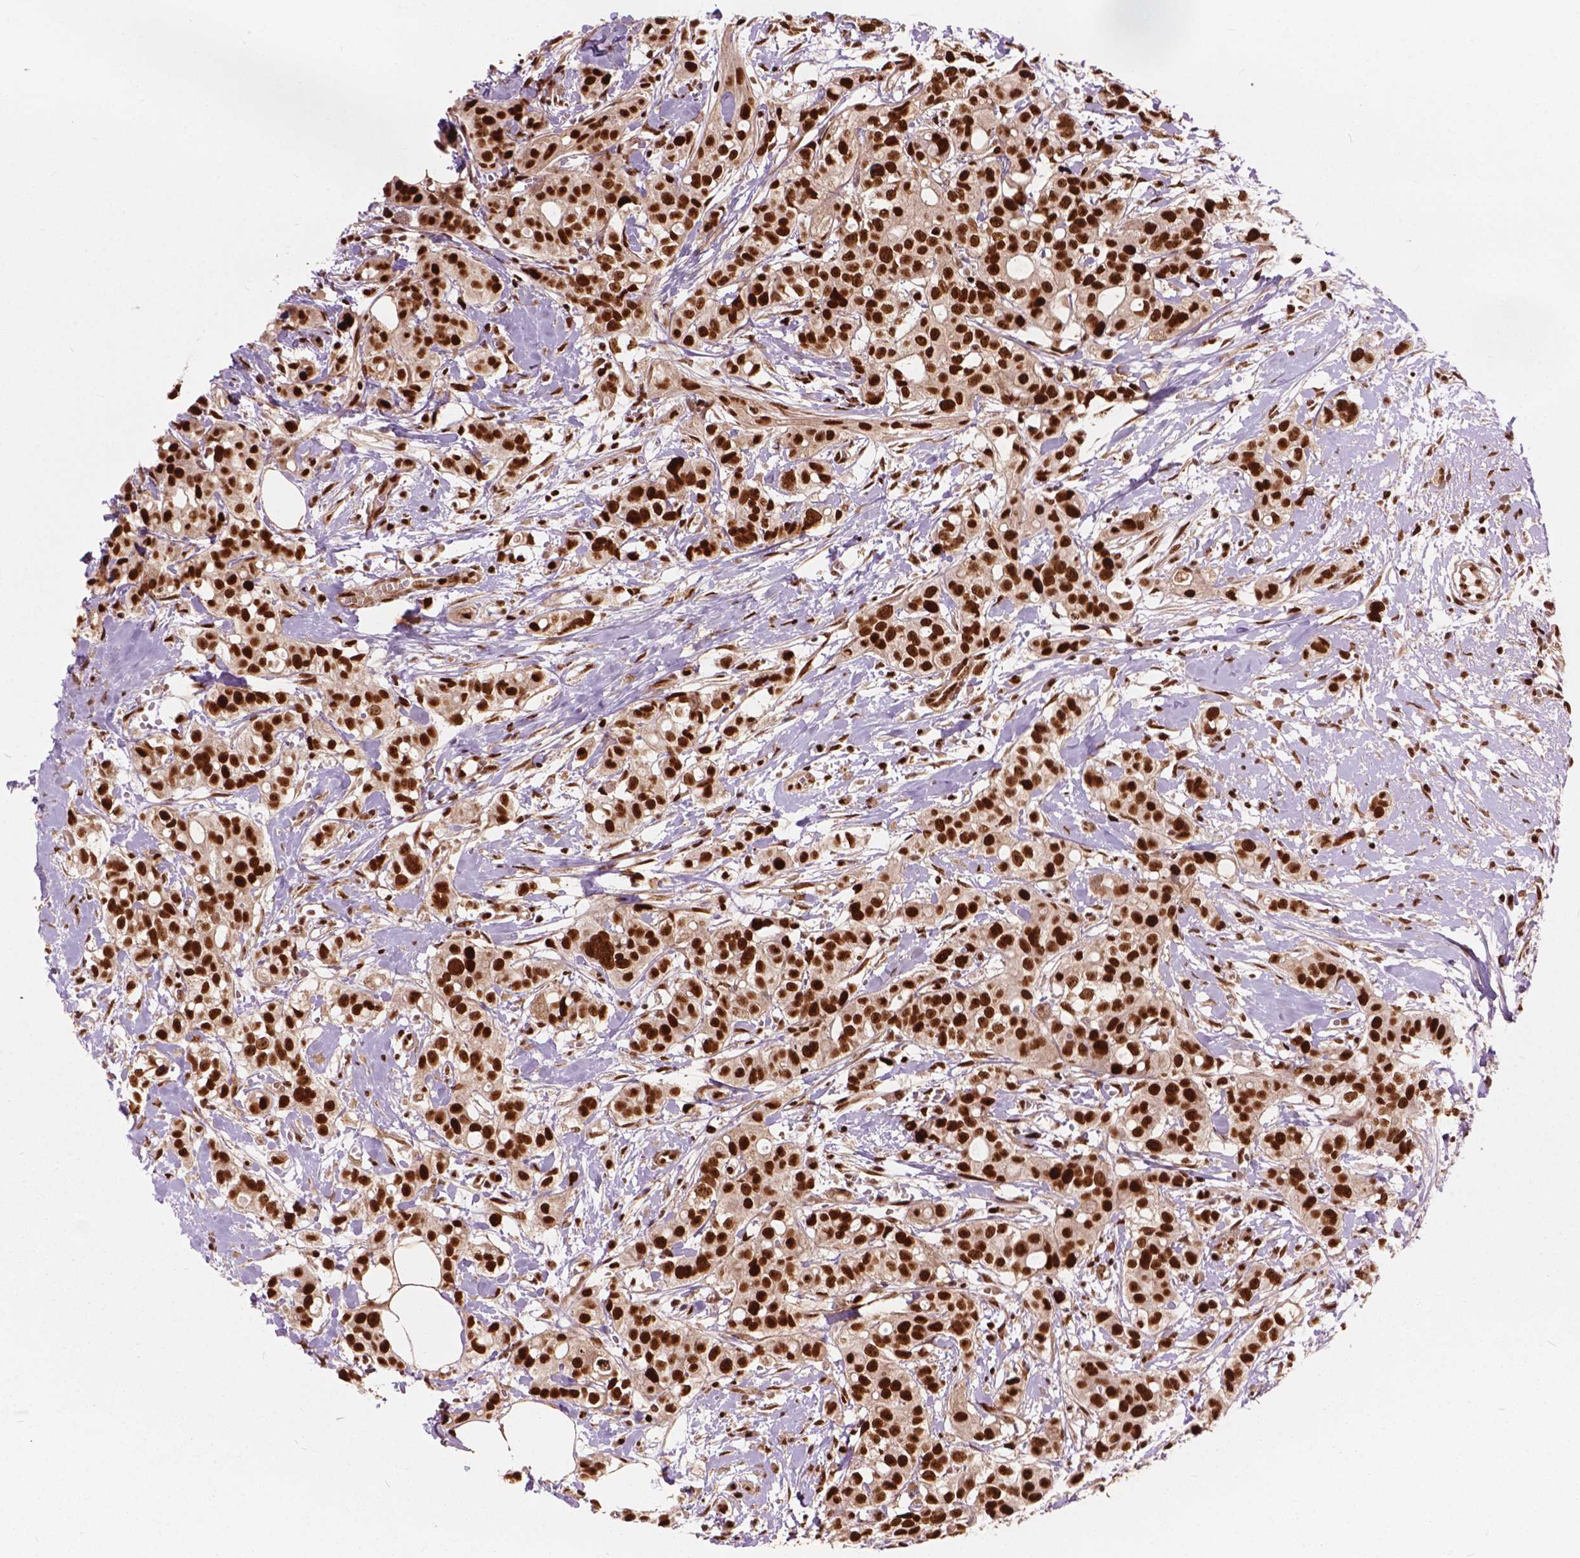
{"staining": {"intensity": "strong", "quantity": ">75%", "location": "nuclear"}, "tissue": "breast cancer", "cell_type": "Tumor cells", "image_type": "cancer", "snomed": [{"axis": "morphology", "description": "Duct carcinoma"}, {"axis": "topography", "description": "Breast"}], "caption": "Immunohistochemistry (IHC) photomicrograph of neoplastic tissue: infiltrating ductal carcinoma (breast) stained using immunohistochemistry (IHC) reveals high levels of strong protein expression localized specifically in the nuclear of tumor cells, appearing as a nuclear brown color.", "gene": "ANP32B", "patient": {"sex": "female", "age": 40}}